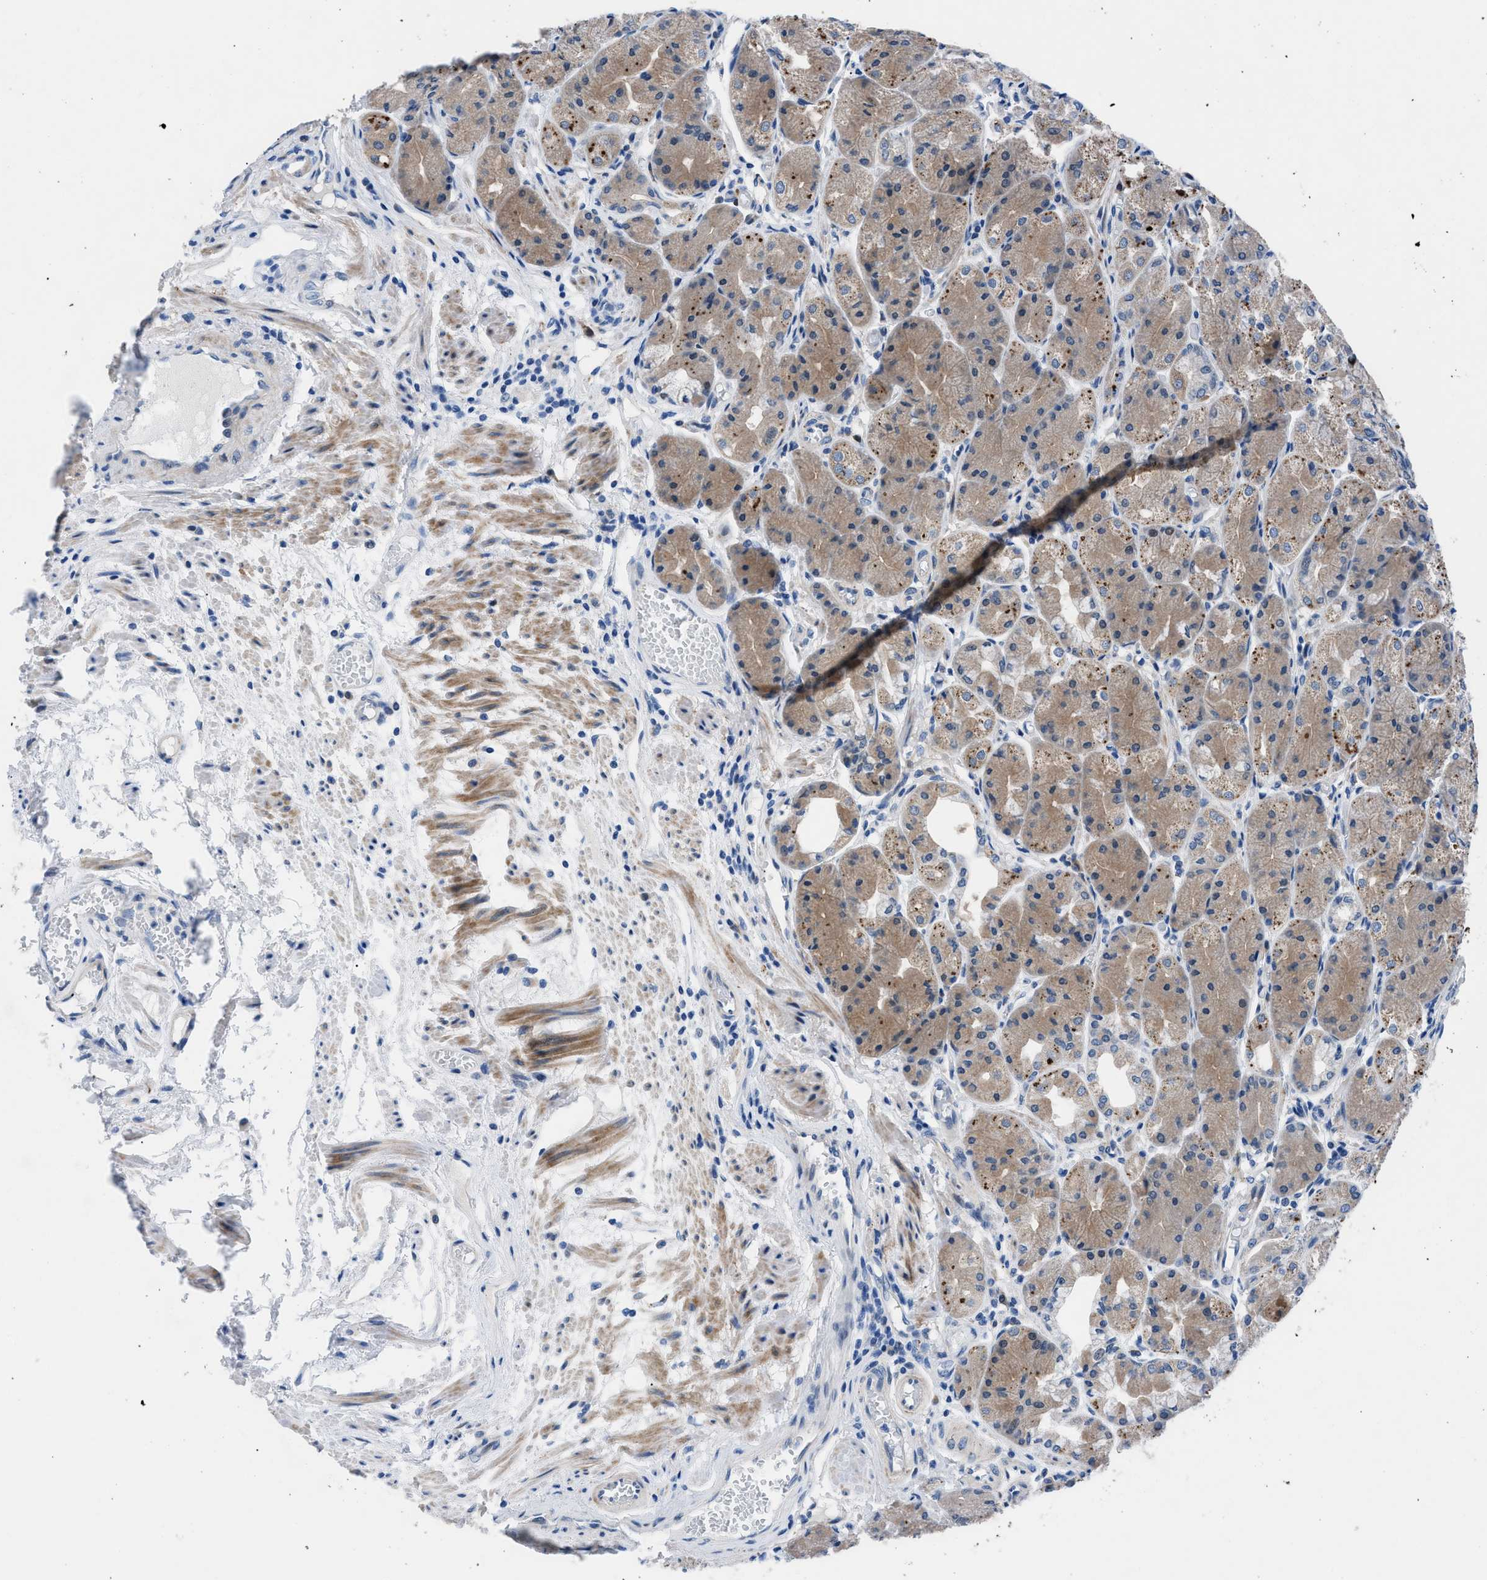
{"staining": {"intensity": "moderate", "quantity": ">75%", "location": "cytoplasmic/membranous"}, "tissue": "stomach", "cell_type": "Glandular cells", "image_type": "normal", "snomed": [{"axis": "morphology", "description": "Normal tissue, NOS"}, {"axis": "topography", "description": "Stomach, upper"}], "caption": "A brown stain labels moderate cytoplasmic/membranous positivity of a protein in glandular cells of unremarkable stomach.", "gene": "UAP1", "patient": {"sex": "male", "age": 72}}